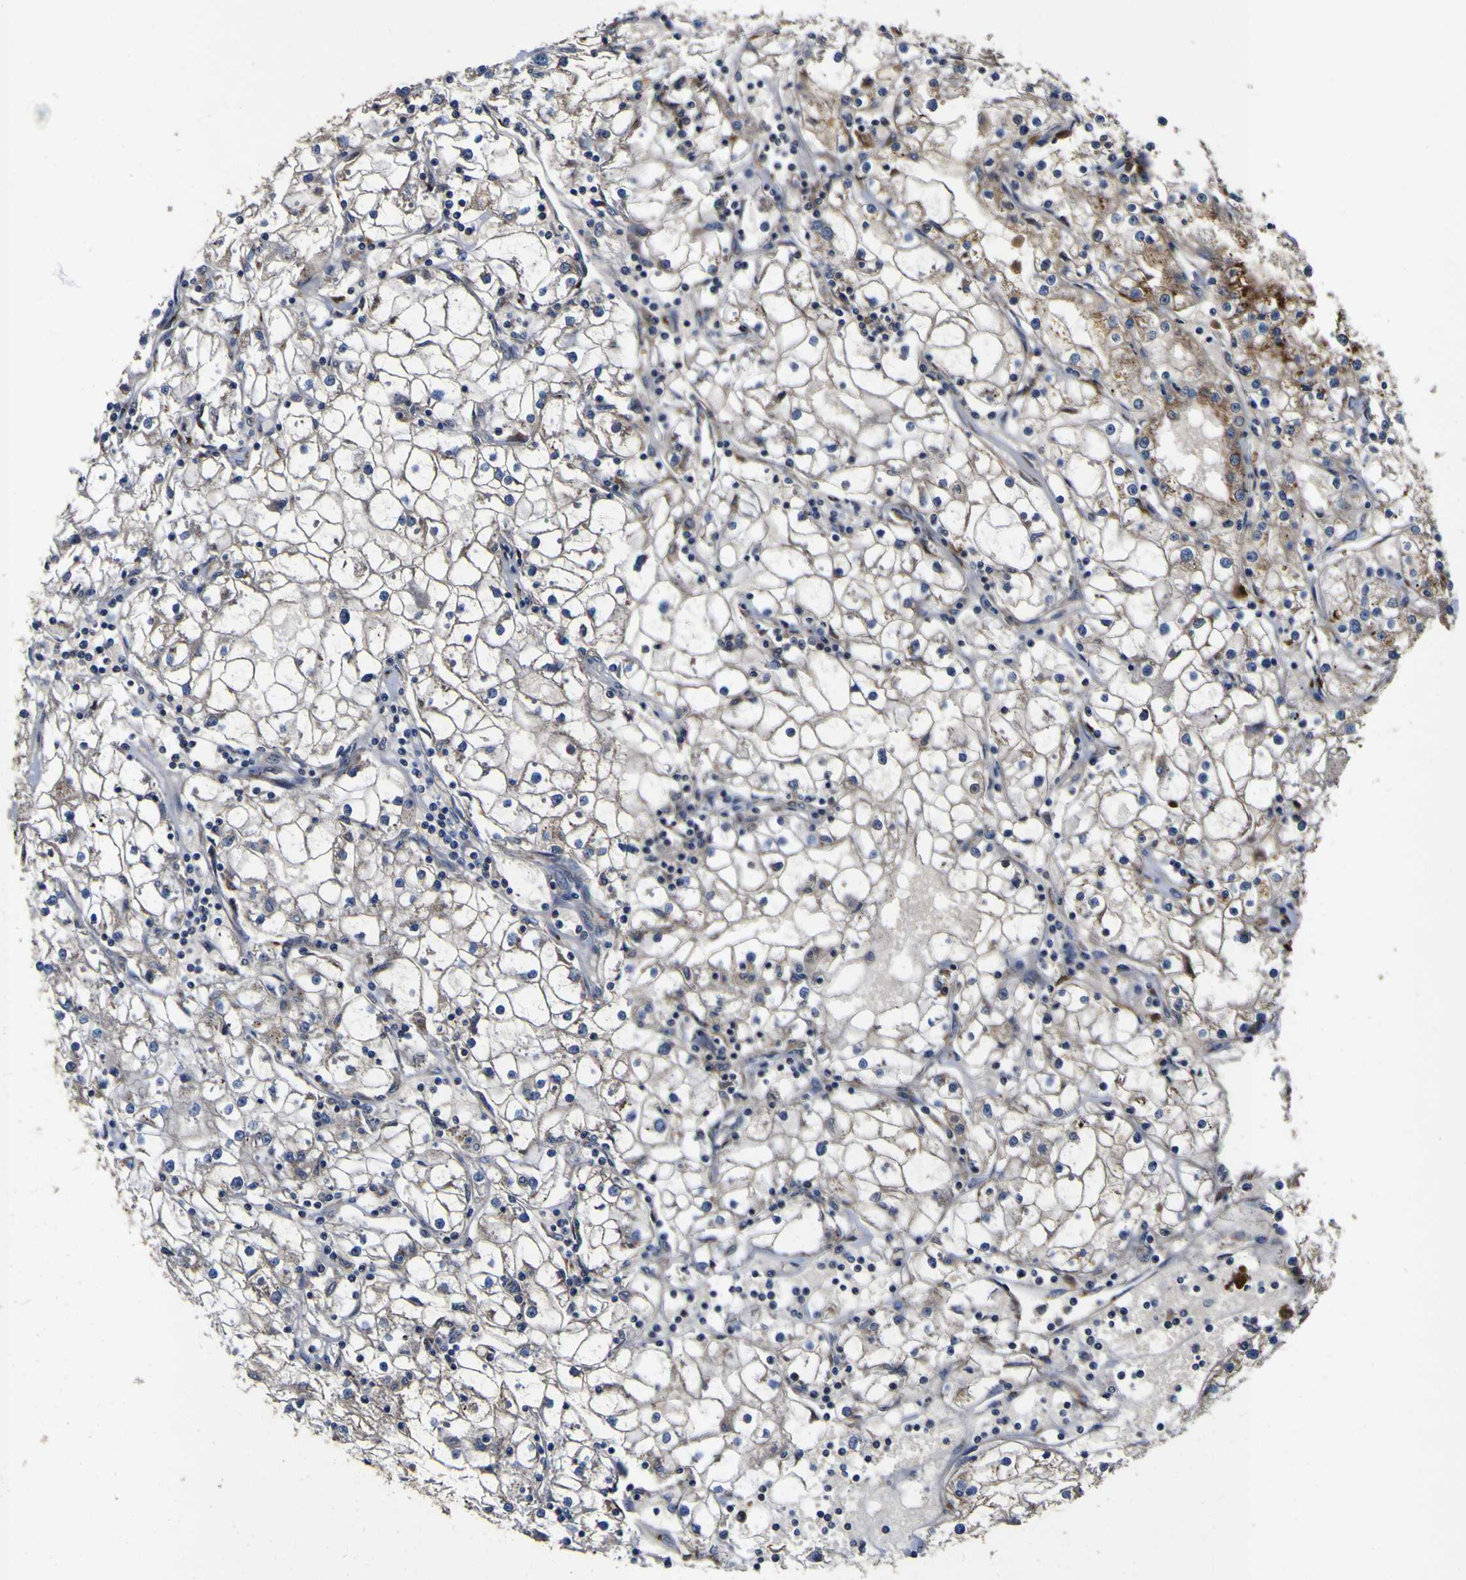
{"staining": {"intensity": "weak", "quantity": ">75%", "location": "cytoplasmic/membranous"}, "tissue": "renal cancer", "cell_type": "Tumor cells", "image_type": "cancer", "snomed": [{"axis": "morphology", "description": "Adenocarcinoma, NOS"}, {"axis": "topography", "description": "Kidney"}], "caption": "A micrograph of human renal cancer stained for a protein exhibits weak cytoplasmic/membranous brown staining in tumor cells.", "gene": "COA1", "patient": {"sex": "male", "age": 56}}